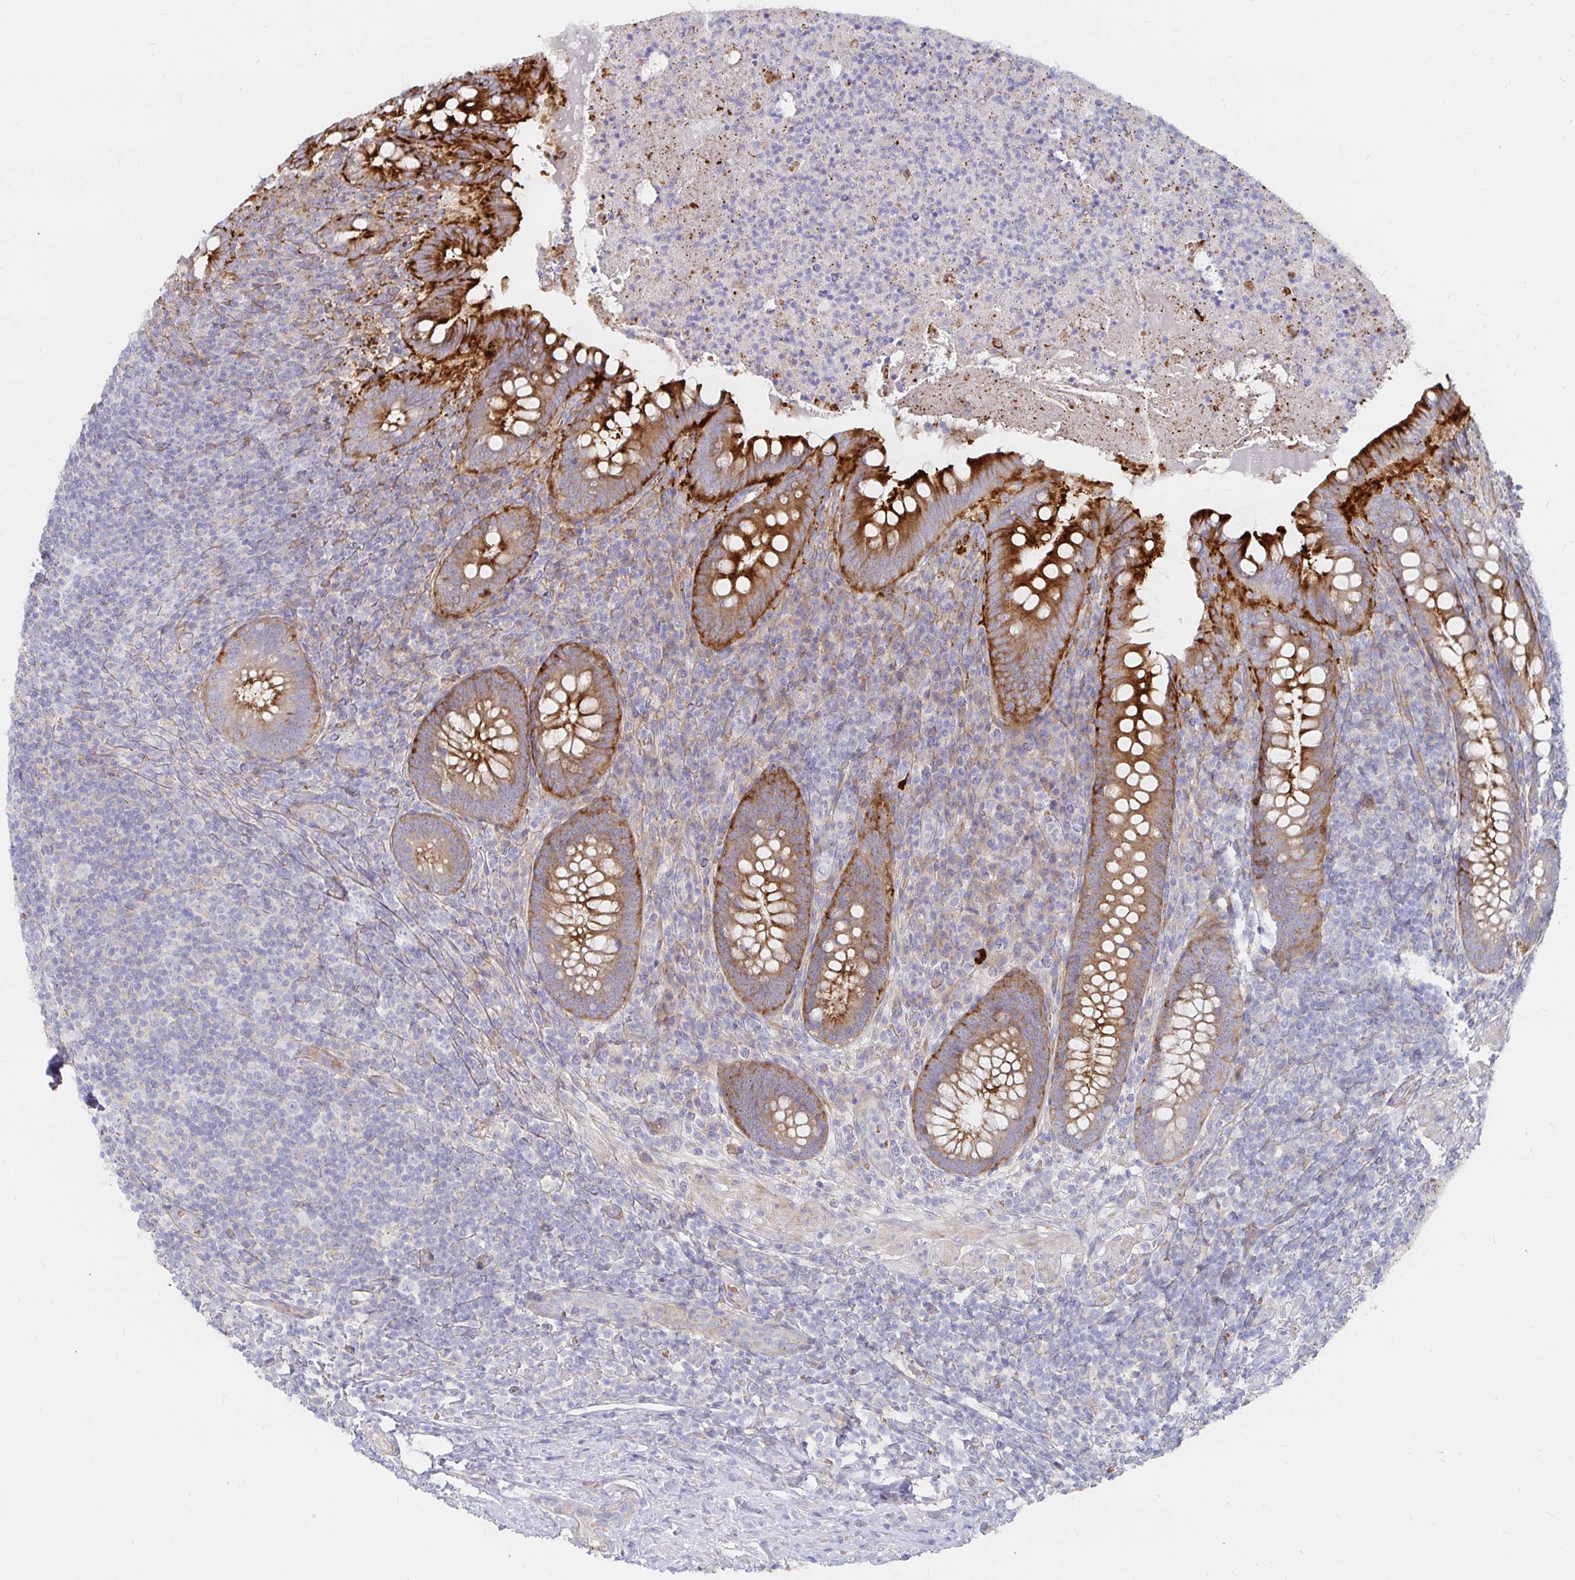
{"staining": {"intensity": "strong", "quantity": "25%-75%", "location": "cytoplasmic/membranous"}, "tissue": "appendix", "cell_type": "Glandular cells", "image_type": "normal", "snomed": [{"axis": "morphology", "description": "Normal tissue, NOS"}, {"axis": "topography", "description": "Appendix"}], "caption": "This image demonstrates immunohistochemistry (IHC) staining of unremarkable human appendix, with high strong cytoplasmic/membranous positivity in about 25%-75% of glandular cells.", "gene": "KCTD19", "patient": {"sex": "male", "age": 47}}